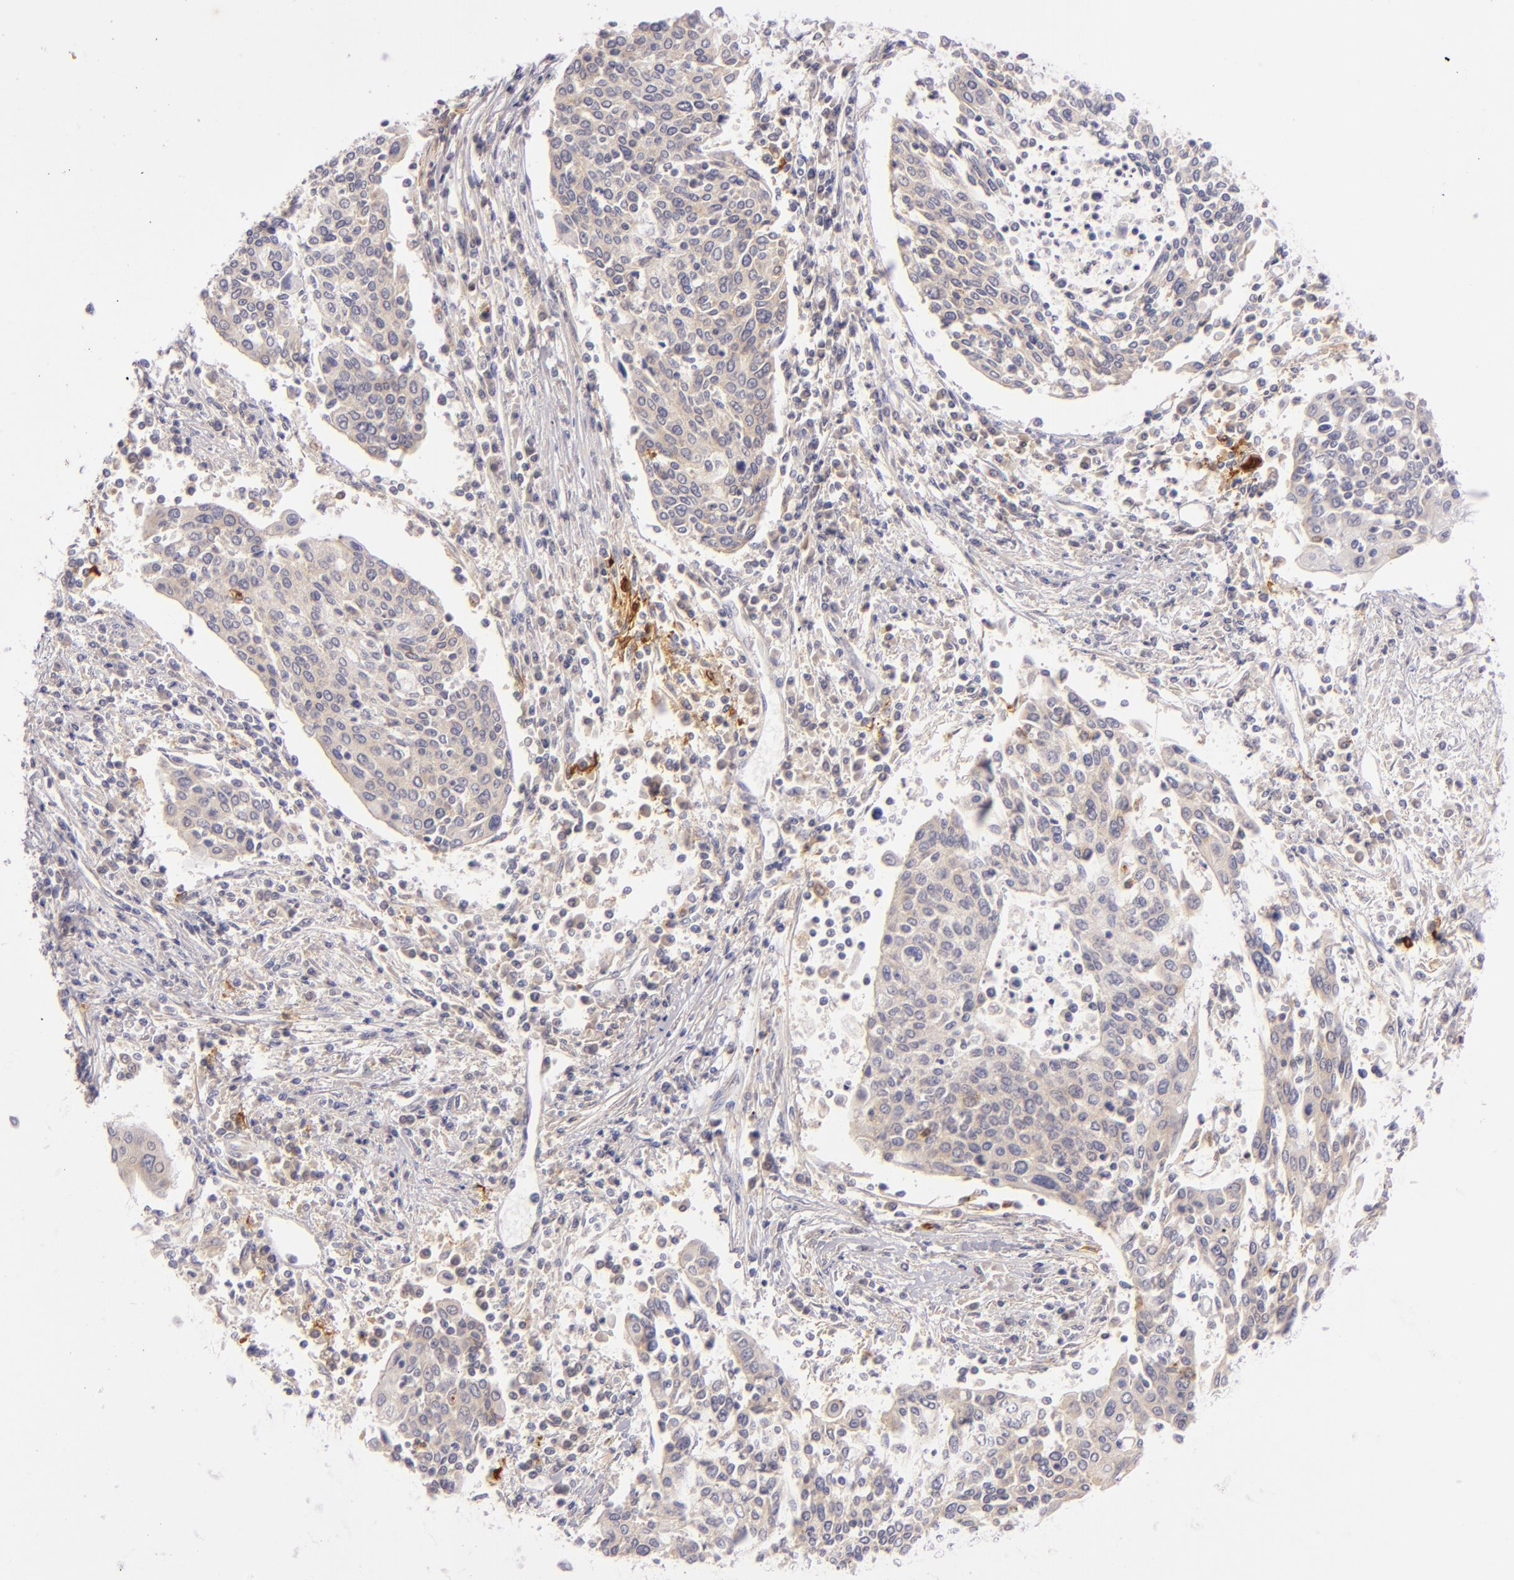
{"staining": {"intensity": "weak", "quantity": ">75%", "location": "cytoplasmic/membranous"}, "tissue": "cervical cancer", "cell_type": "Tumor cells", "image_type": "cancer", "snomed": [{"axis": "morphology", "description": "Squamous cell carcinoma, NOS"}, {"axis": "topography", "description": "Cervix"}], "caption": "Brown immunohistochemical staining in human cervical cancer (squamous cell carcinoma) displays weak cytoplasmic/membranous staining in about >75% of tumor cells.", "gene": "CD83", "patient": {"sex": "female", "age": 40}}